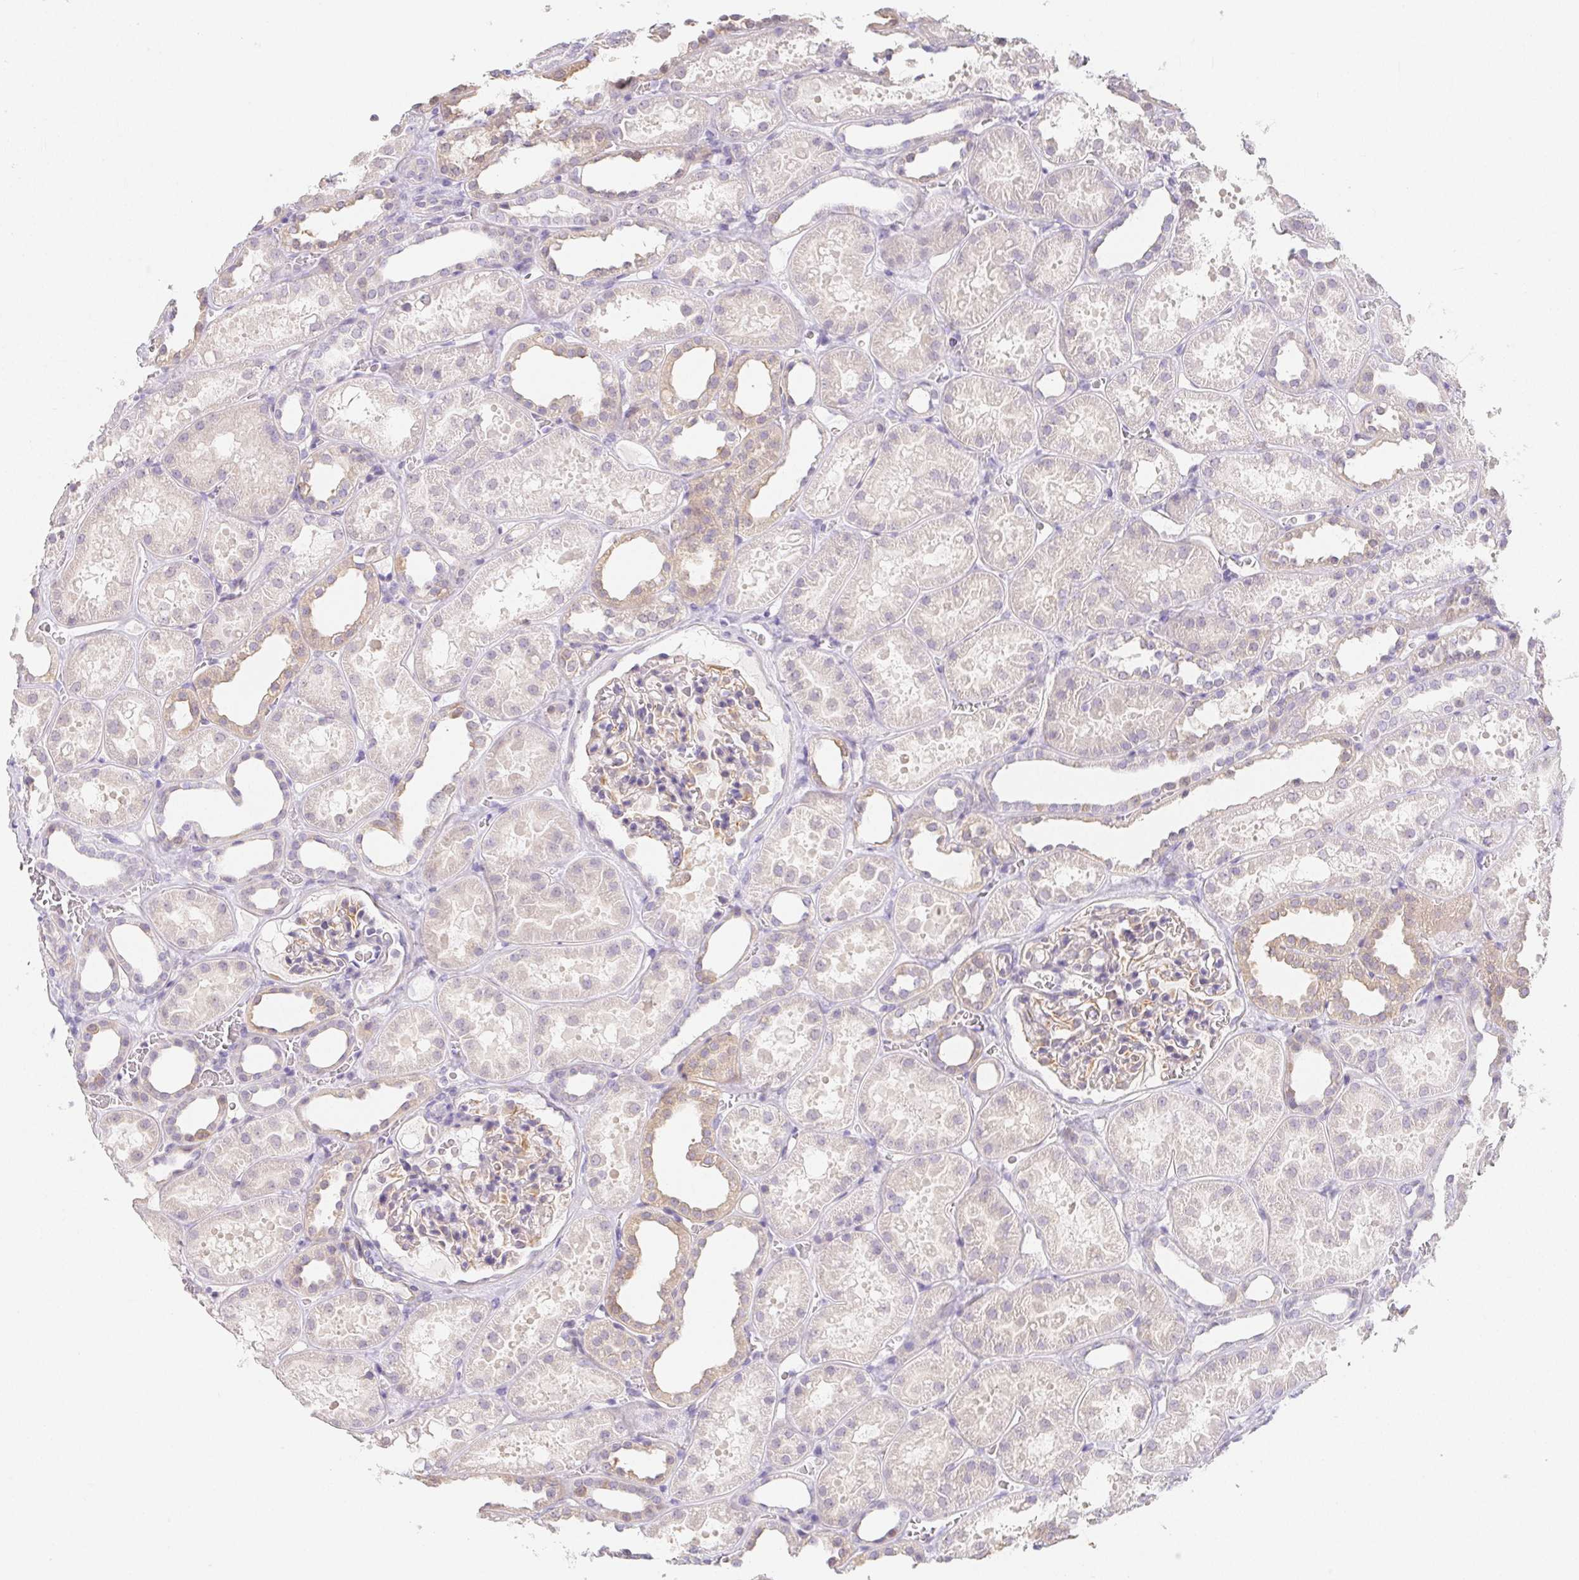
{"staining": {"intensity": "weak", "quantity": "25%-75%", "location": "cytoplasmic/membranous"}, "tissue": "kidney", "cell_type": "Cells in glomeruli", "image_type": "normal", "snomed": [{"axis": "morphology", "description": "Normal tissue, NOS"}, {"axis": "topography", "description": "Kidney"}], "caption": "The image reveals staining of unremarkable kidney, revealing weak cytoplasmic/membranous protein staining (brown color) within cells in glomeruli. (brown staining indicates protein expression, while blue staining denotes nuclei).", "gene": "ZBBX", "patient": {"sex": "female", "age": 41}}